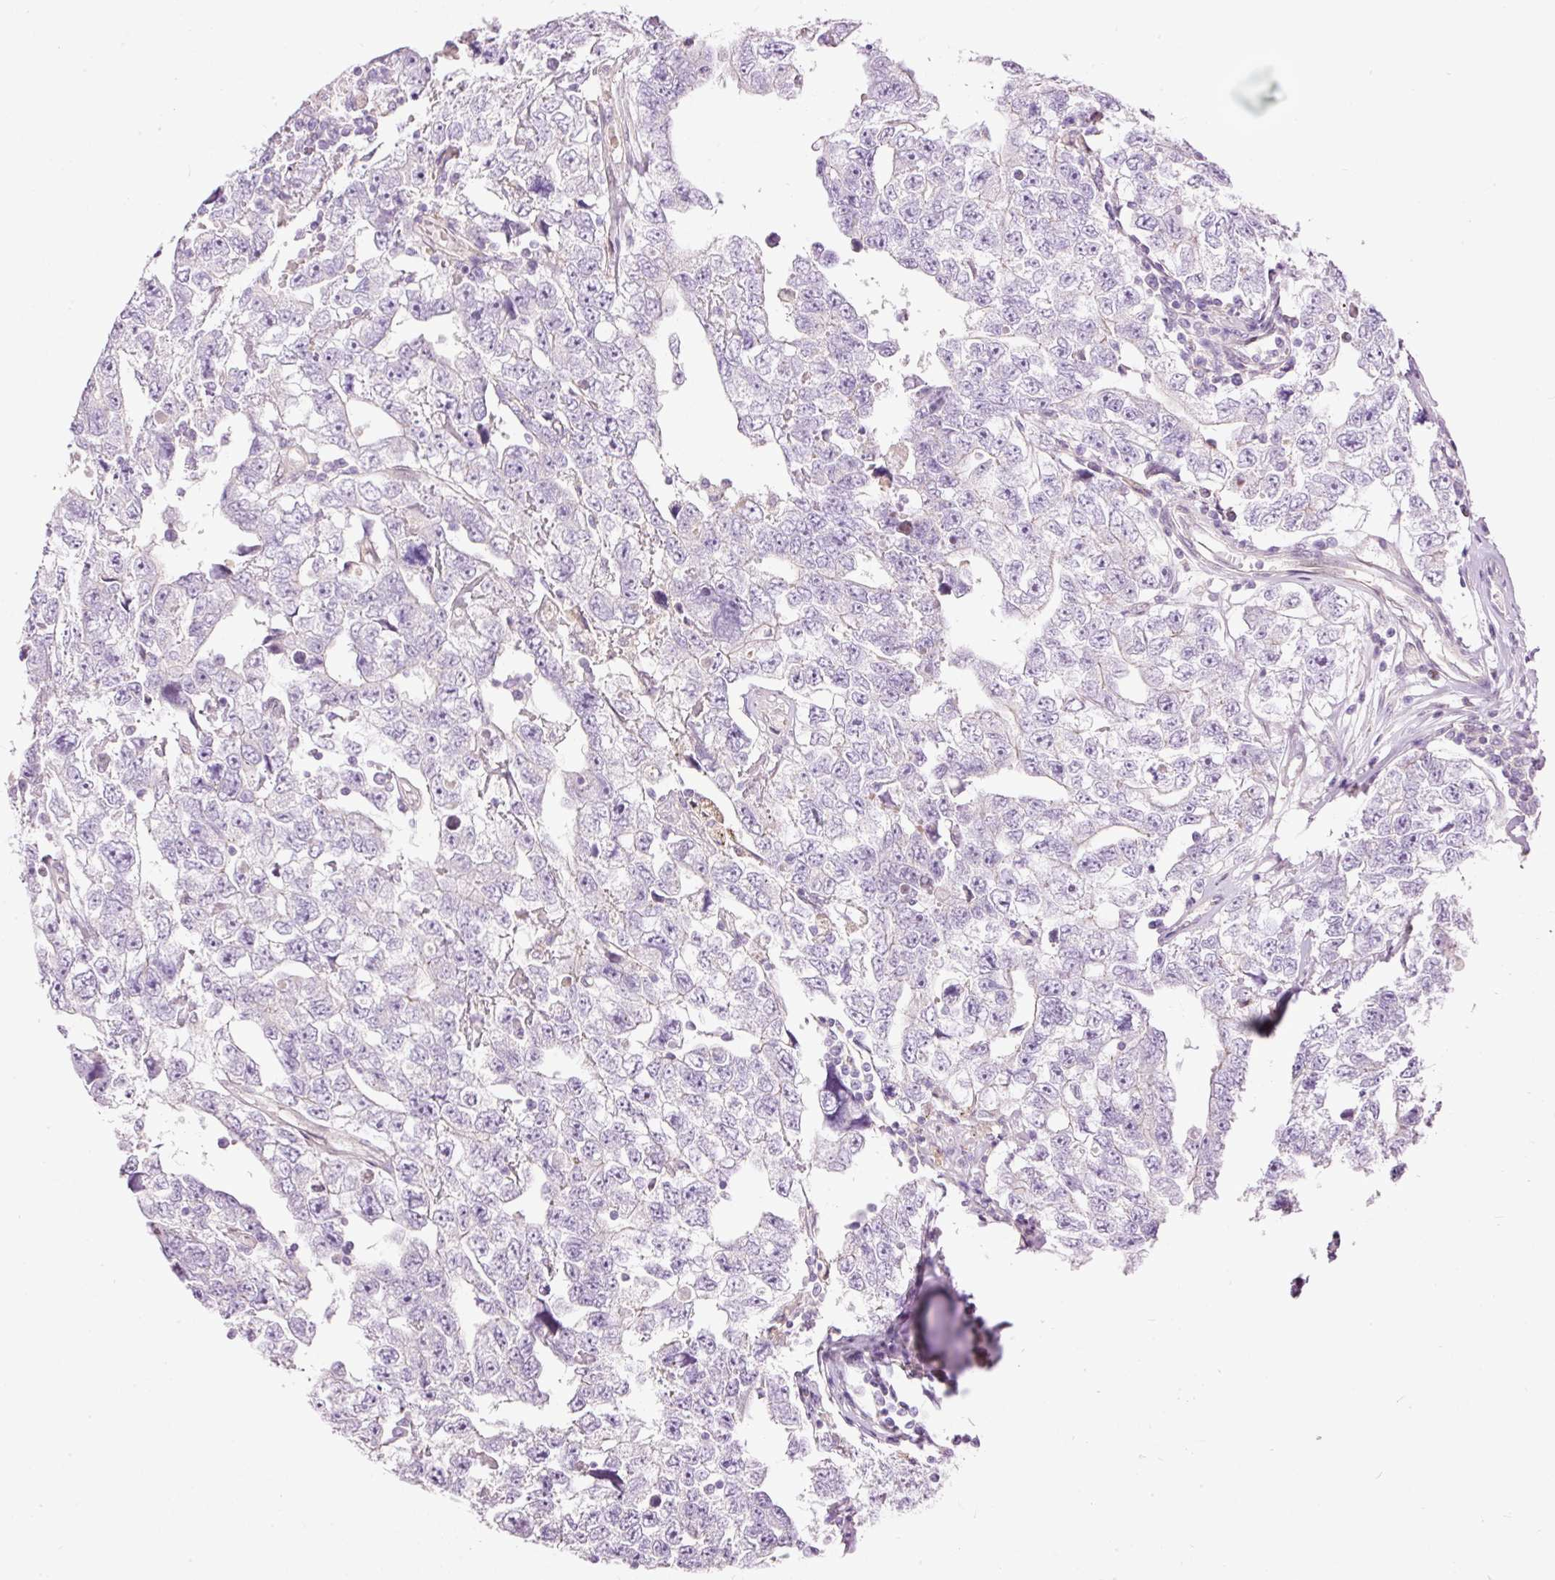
{"staining": {"intensity": "negative", "quantity": "none", "location": "none"}, "tissue": "testis cancer", "cell_type": "Tumor cells", "image_type": "cancer", "snomed": [{"axis": "morphology", "description": "Carcinoma, Embryonal, NOS"}, {"axis": "topography", "description": "Testis"}], "caption": "IHC of human testis embryonal carcinoma reveals no positivity in tumor cells.", "gene": "FCRL4", "patient": {"sex": "male", "age": 22}}